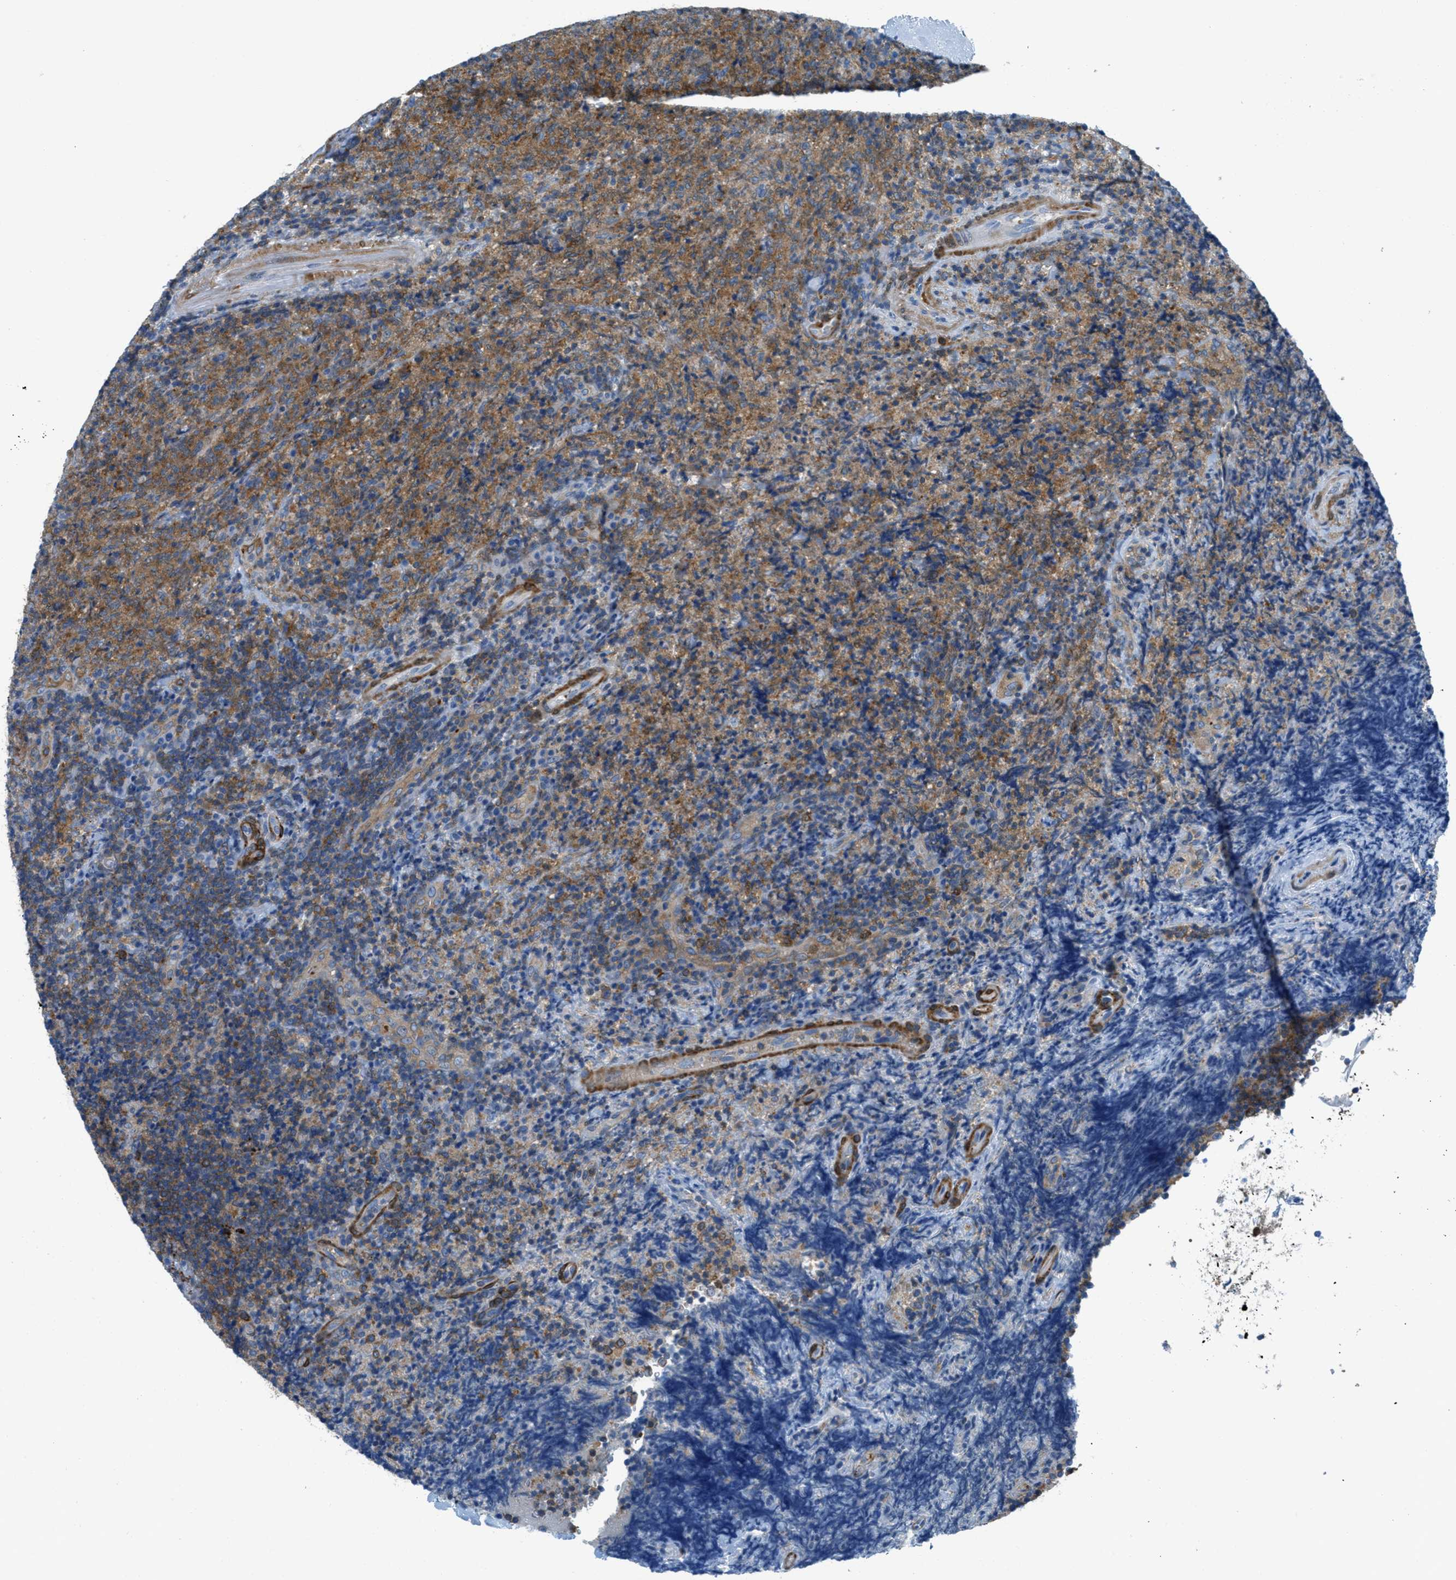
{"staining": {"intensity": "moderate", "quantity": ">75%", "location": "cytoplasmic/membranous"}, "tissue": "lymphoma", "cell_type": "Tumor cells", "image_type": "cancer", "snomed": [{"axis": "morphology", "description": "Malignant lymphoma, non-Hodgkin's type, High grade"}, {"axis": "topography", "description": "Tonsil"}], "caption": "Immunohistochemical staining of human lymphoma shows moderate cytoplasmic/membranous protein expression in approximately >75% of tumor cells.", "gene": "MAPRE2", "patient": {"sex": "female", "age": 36}}